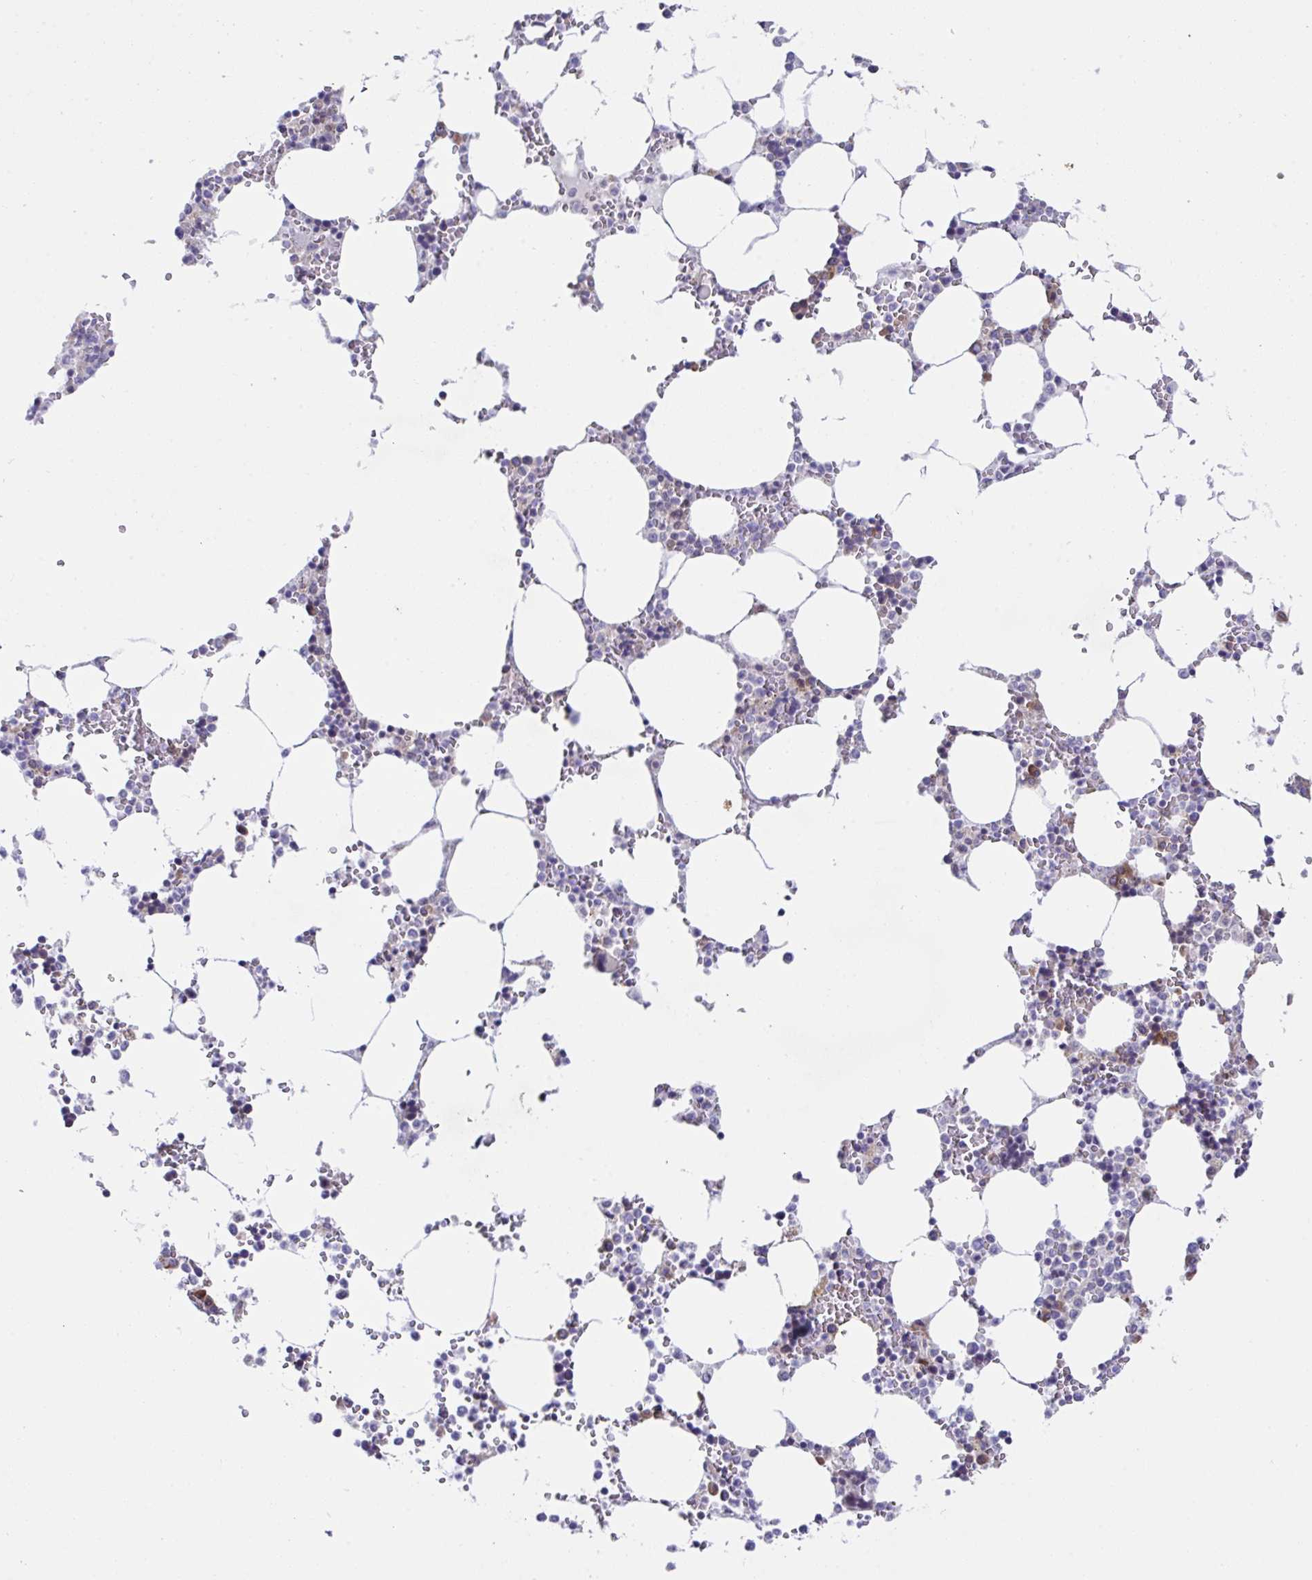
{"staining": {"intensity": "moderate", "quantity": "<25%", "location": "cytoplasmic/membranous"}, "tissue": "bone marrow", "cell_type": "Hematopoietic cells", "image_type": "normal", "snomed": [{"axis": "morphology", "description": "Normal tissue, NOS"}, {"axis": "topography", "description": "Bone marrow"}], "caption": "Brown immunohistochemical staining in normal human bone marrow demonstrates moderate cytoplasmic/membranous staining in about <25% of hematopoietic cells. The protein is stained brown, and the nuclei are stained in blue (DAB (3,3'-diaminobenzidine) IHC with brightfield microscopy, high magnification).", "gene": "FAU", "patient": {"sex": "male", "age": 64}}